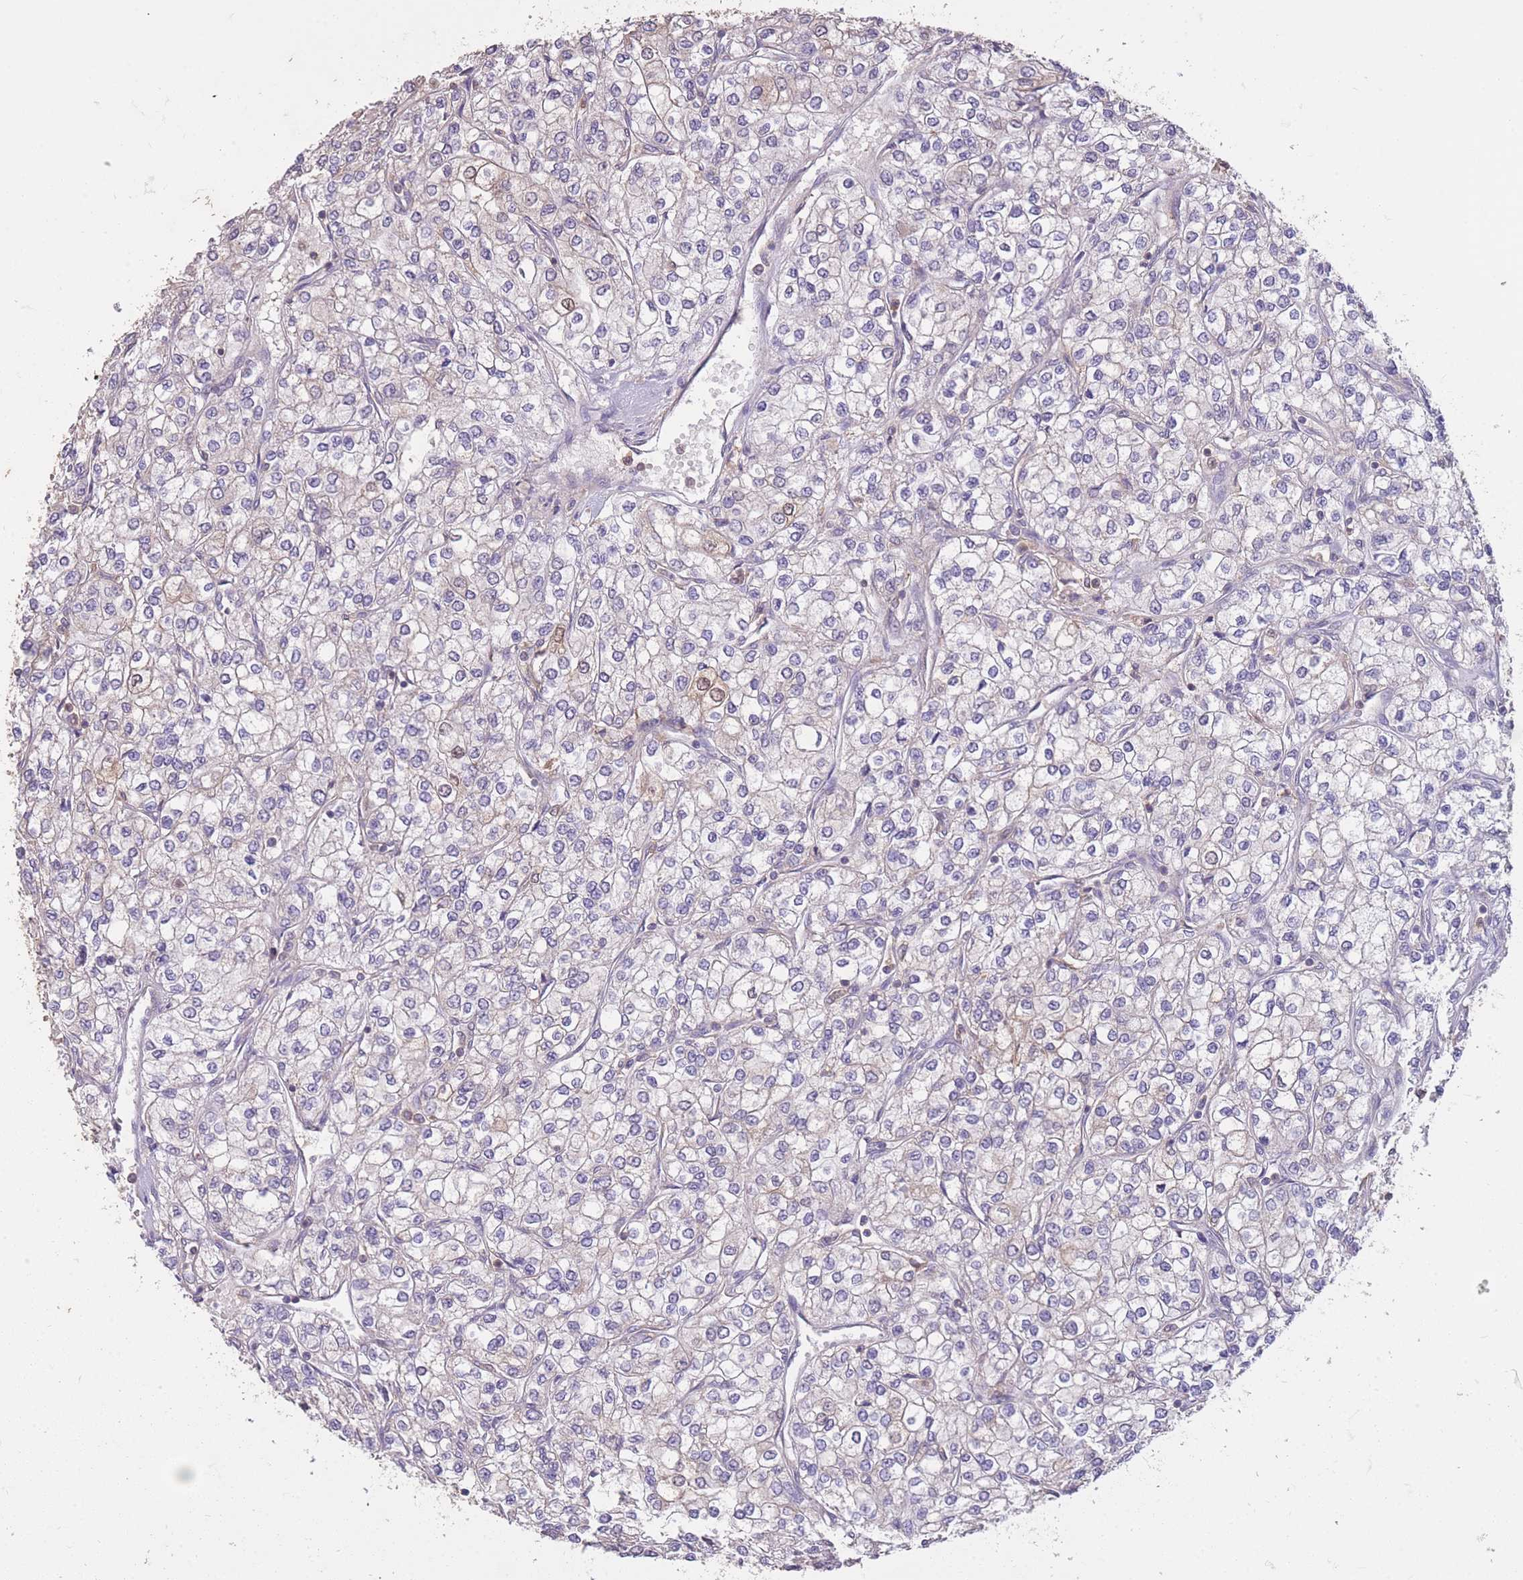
{"staining": {"intensity": "negative", "quantity": "none", "location": "none"}, "tissue": "renal cancer", "cell_type": "Tumor cells", "image_type": "cancer", "snomed": [{"axis": "morphology", "description": "Adenocarcinoma, NOS"}, {"axis": "topography", "description": "Kidney"}], "caption": "The image shows no significant staining in tumor cells of adenocarcinoma (renal).", "gene": "GMIP", "patient": {"sex": "male", "age": 80}}